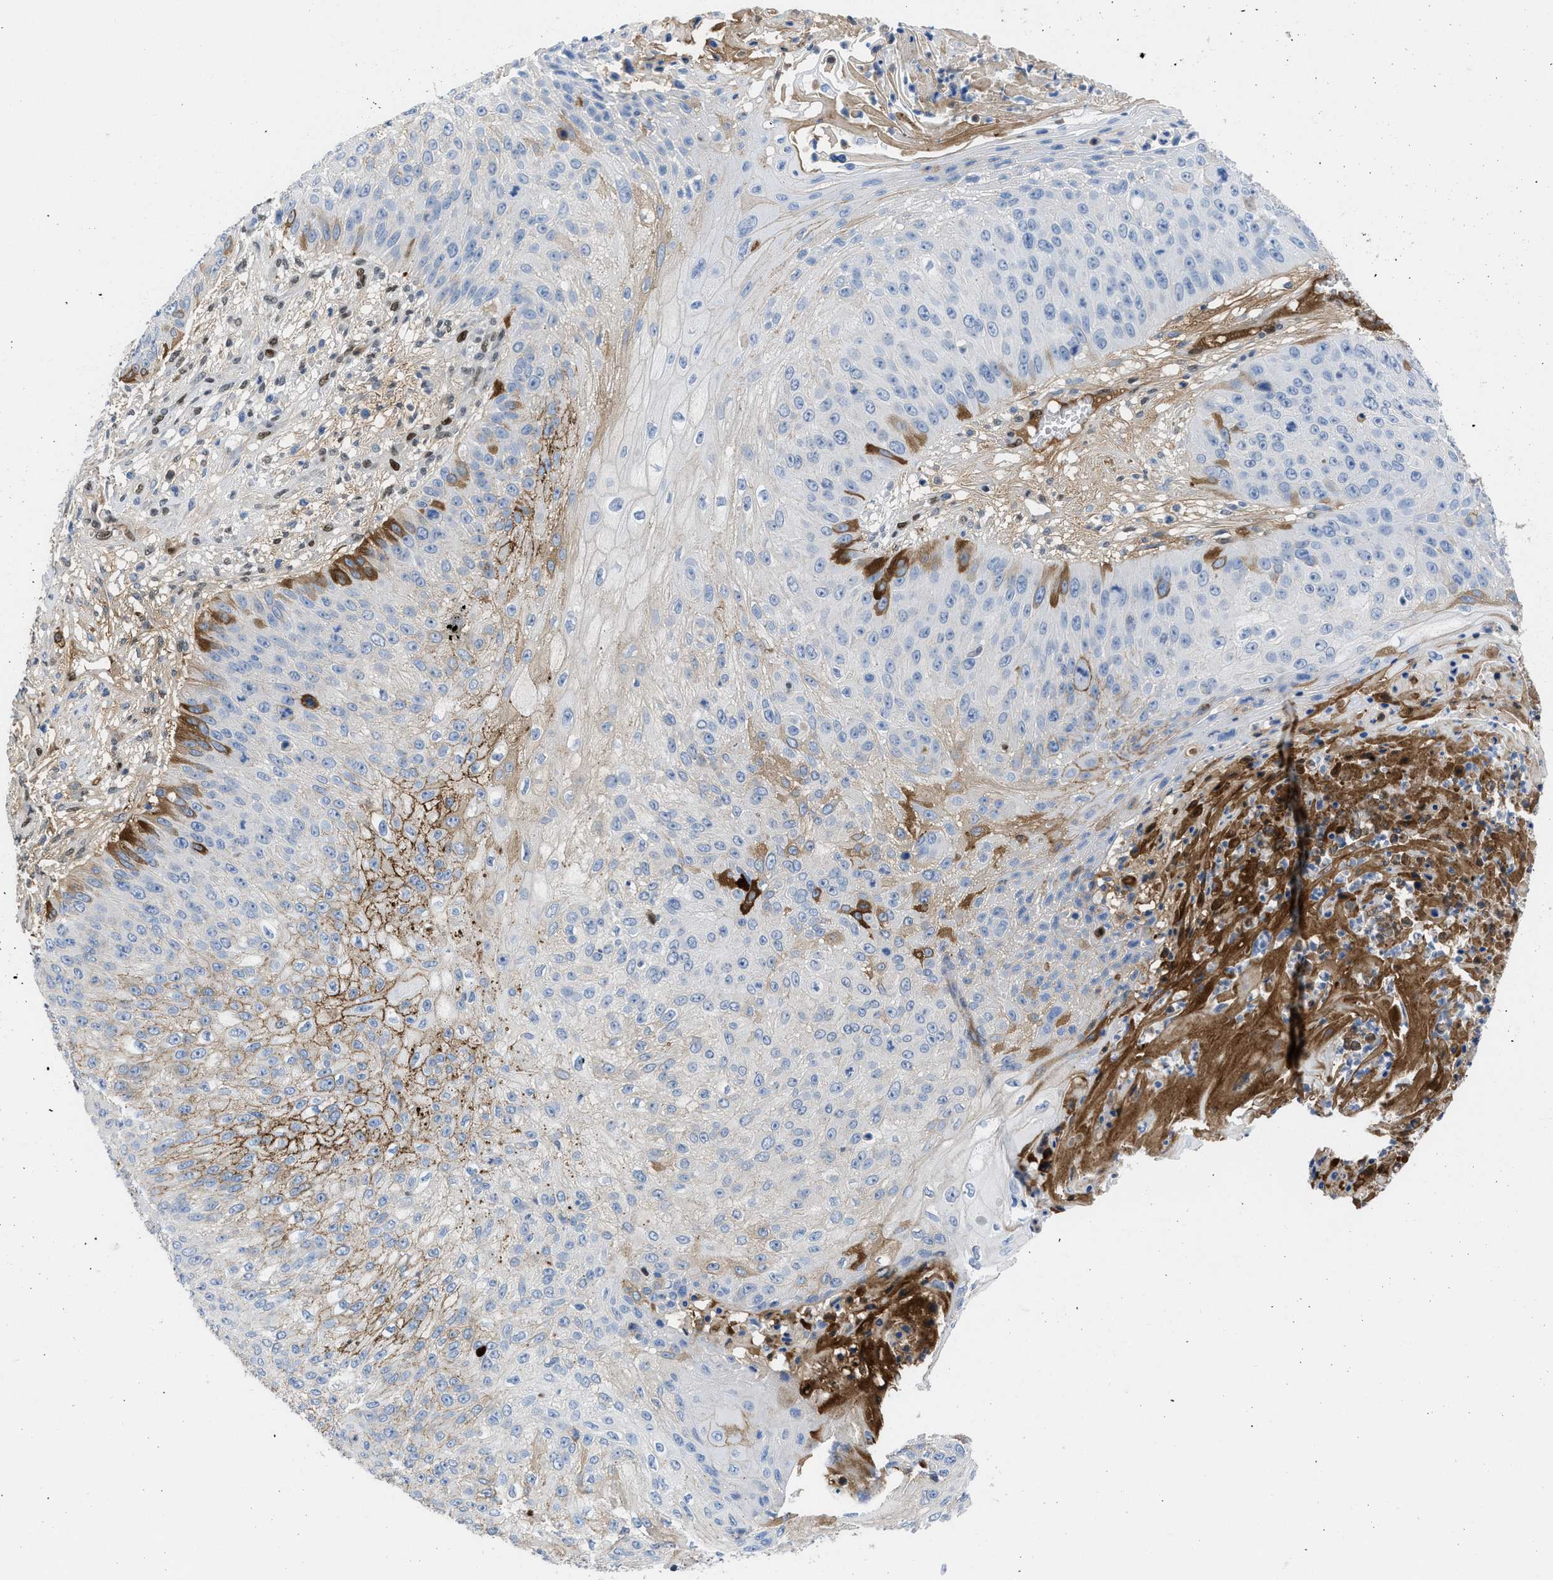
{"staining": {"intensity": "moderate", "quantity": "<25%", "location": "cytoplasmic/membranous"}, "tissue": "skin cancer", "cell_type": "Tumor cells", "image_type": "cancer", "snomed": [{"axis": "morphology", "description": "Squamous cell carcinoma, NOS"}, {"axis": "topography", "description": "Skin"}], "caption": "Immunohistochemical staining of human skin squamous cell carcinoma shows moderate cytoplasmic/membranous protein staining in about <25% of tumor cells. (Brightfield microscopy of DAB IHC at high magnification).", "gene": "LEF1", "patient": {"sex": "female", "age": 80}}